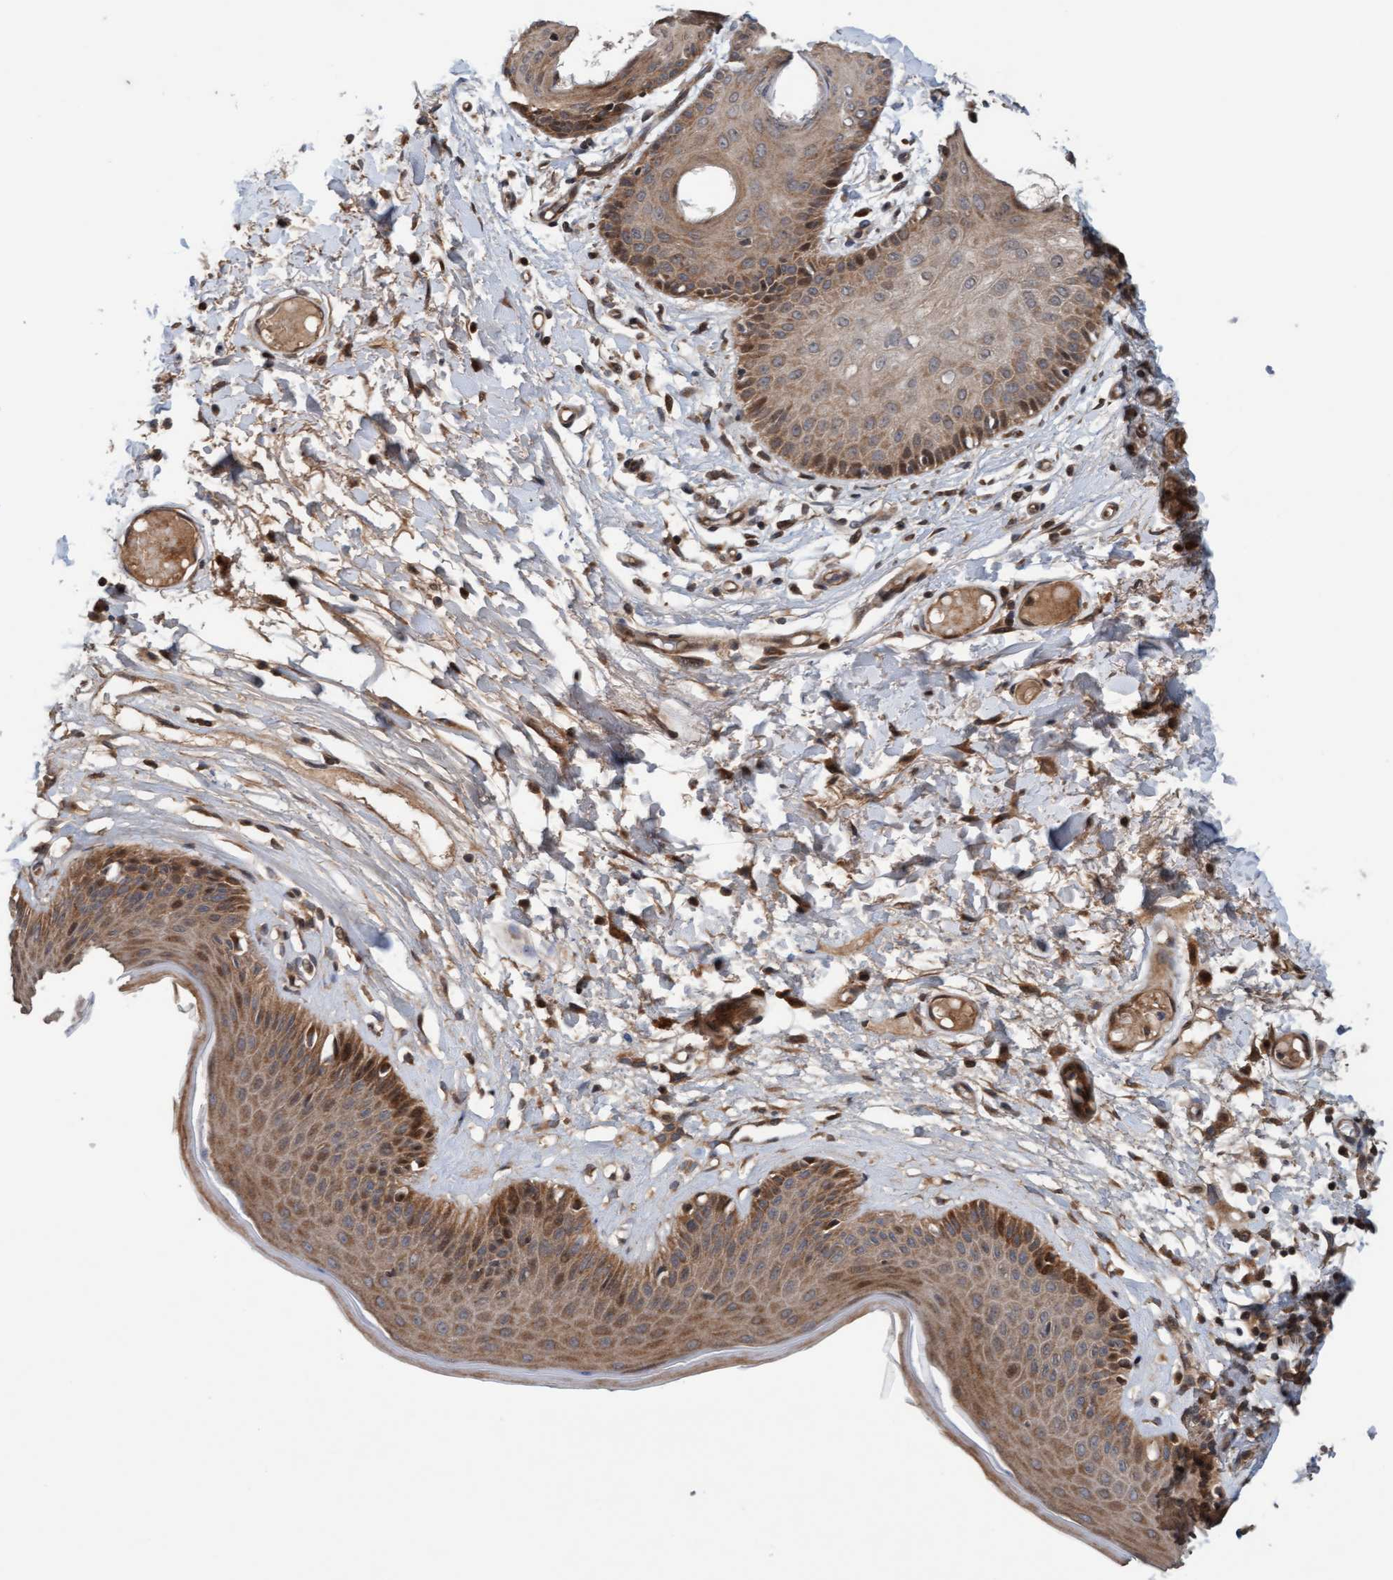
{"staining": {"intensity": "moderate", "quantity": ">75%", "location": "cytoplasmic/membranous,nuclear"}, "tissue": "skin", "cell_type": "Epidermal cells", "image_type": "normal", "snomed": [{"axis": "morphology", "description": "Normal tissue, NOS"}, {"axis": "topography", "description": "Vulva"}], "caption": "Immunohistochemical staining of unremarkable human skin demonstrates medium levels of moderate cytoplasmic/membranous,nuclear staining in approximately >75% of epidermal cells.", "gene": "MLXIP", "patient": {"sex": "female", "age": 73}}